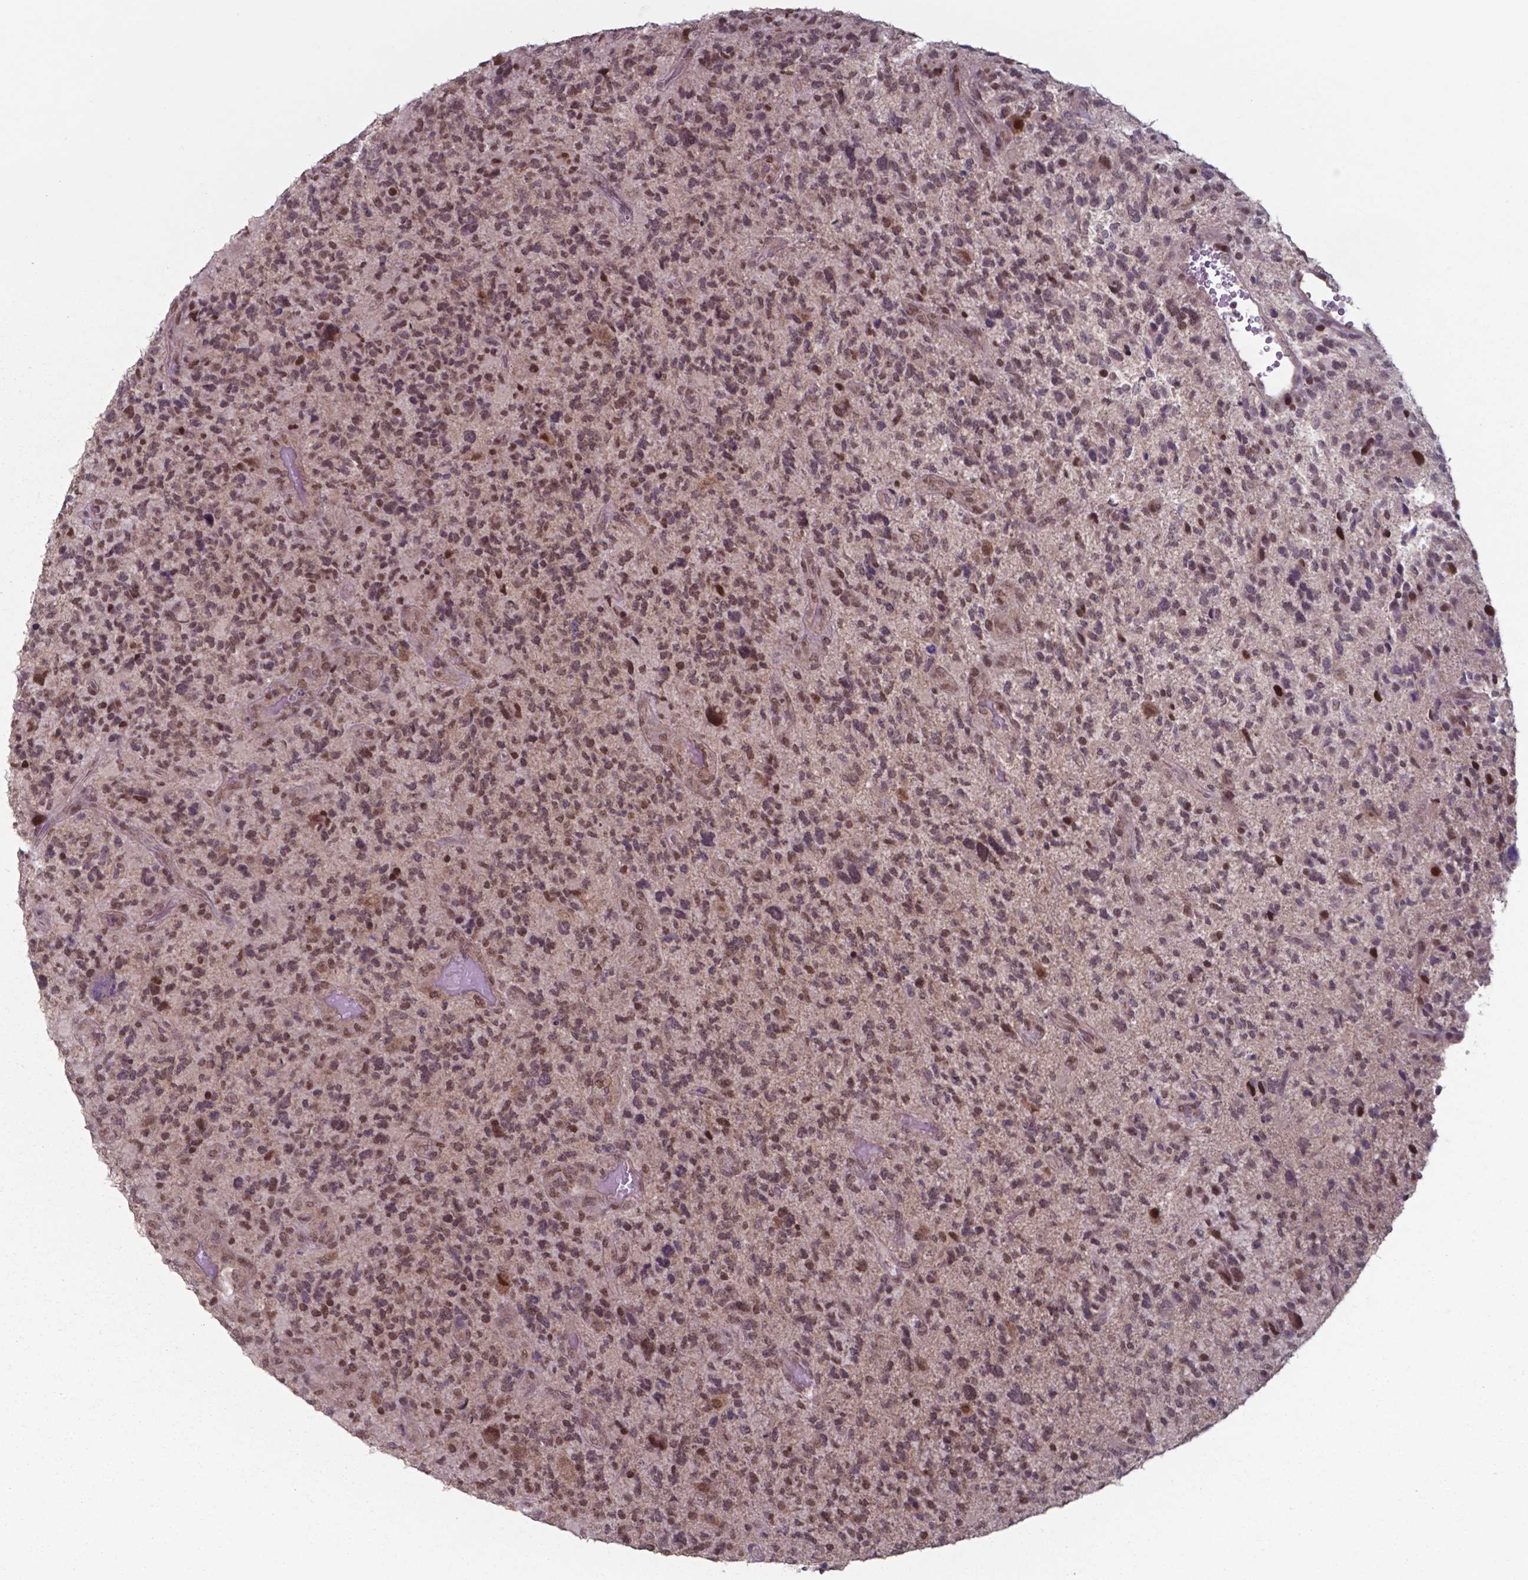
{"staining": {"intensity": "moderate", "quantity": ">75%", "location": "nuclear"}, "tissue": "glioma", "cell_type": "Tumor cells", "image_type": "cancer", "snomed": [{"axis": "morphology", "description": "Glioma, malignant, High grade"}, {"axis": "topography", "description": "Brain"}], "caption": "Immunohistochemistry histopathology image of human malignant high-grade glioma stained for a protein (brown), which demonstrates medium levels of moderate nuclear positivity in approximately >75% of tumor cells.", "gene": "UBA1", "patient": {"sex": "female", "age": 71}}